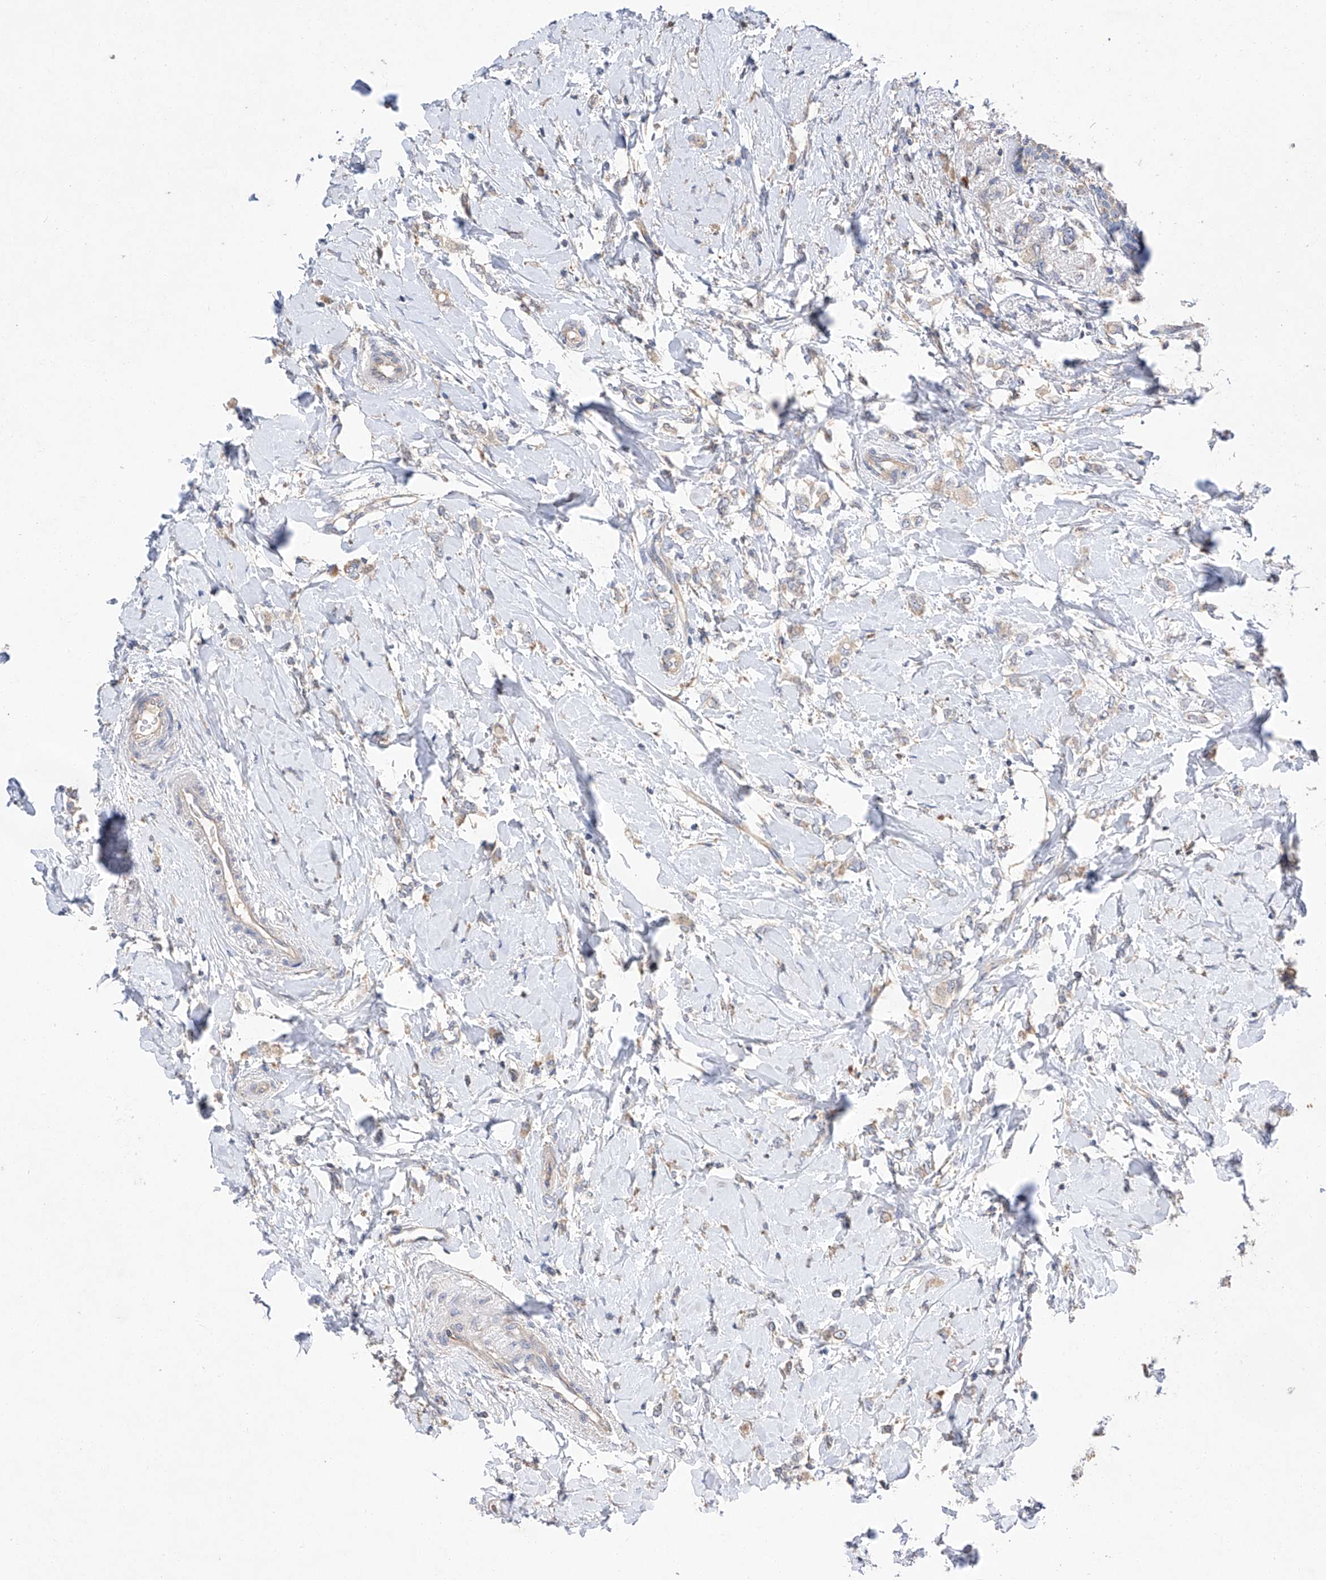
{"staining": {"intensity": "weak", "quantity": "<25%", "location": "cytoplasmic/membranous"}, "tissue": "breast cancer", "cell_type": "Tumor cells", "image_type": "cancer", "snomed": [{"axis": "morphology", "description": "Normal tissue, NOS"}, {"axis": "morphology", "description": "Lobular carcinoma"}, {"axis": "topography", "description": "Breast"}], "caption": "Tumor cells show no significant staining in breast cancer.", "gene": "AMD1", "patient": {"sex": "female", "age": 47}}